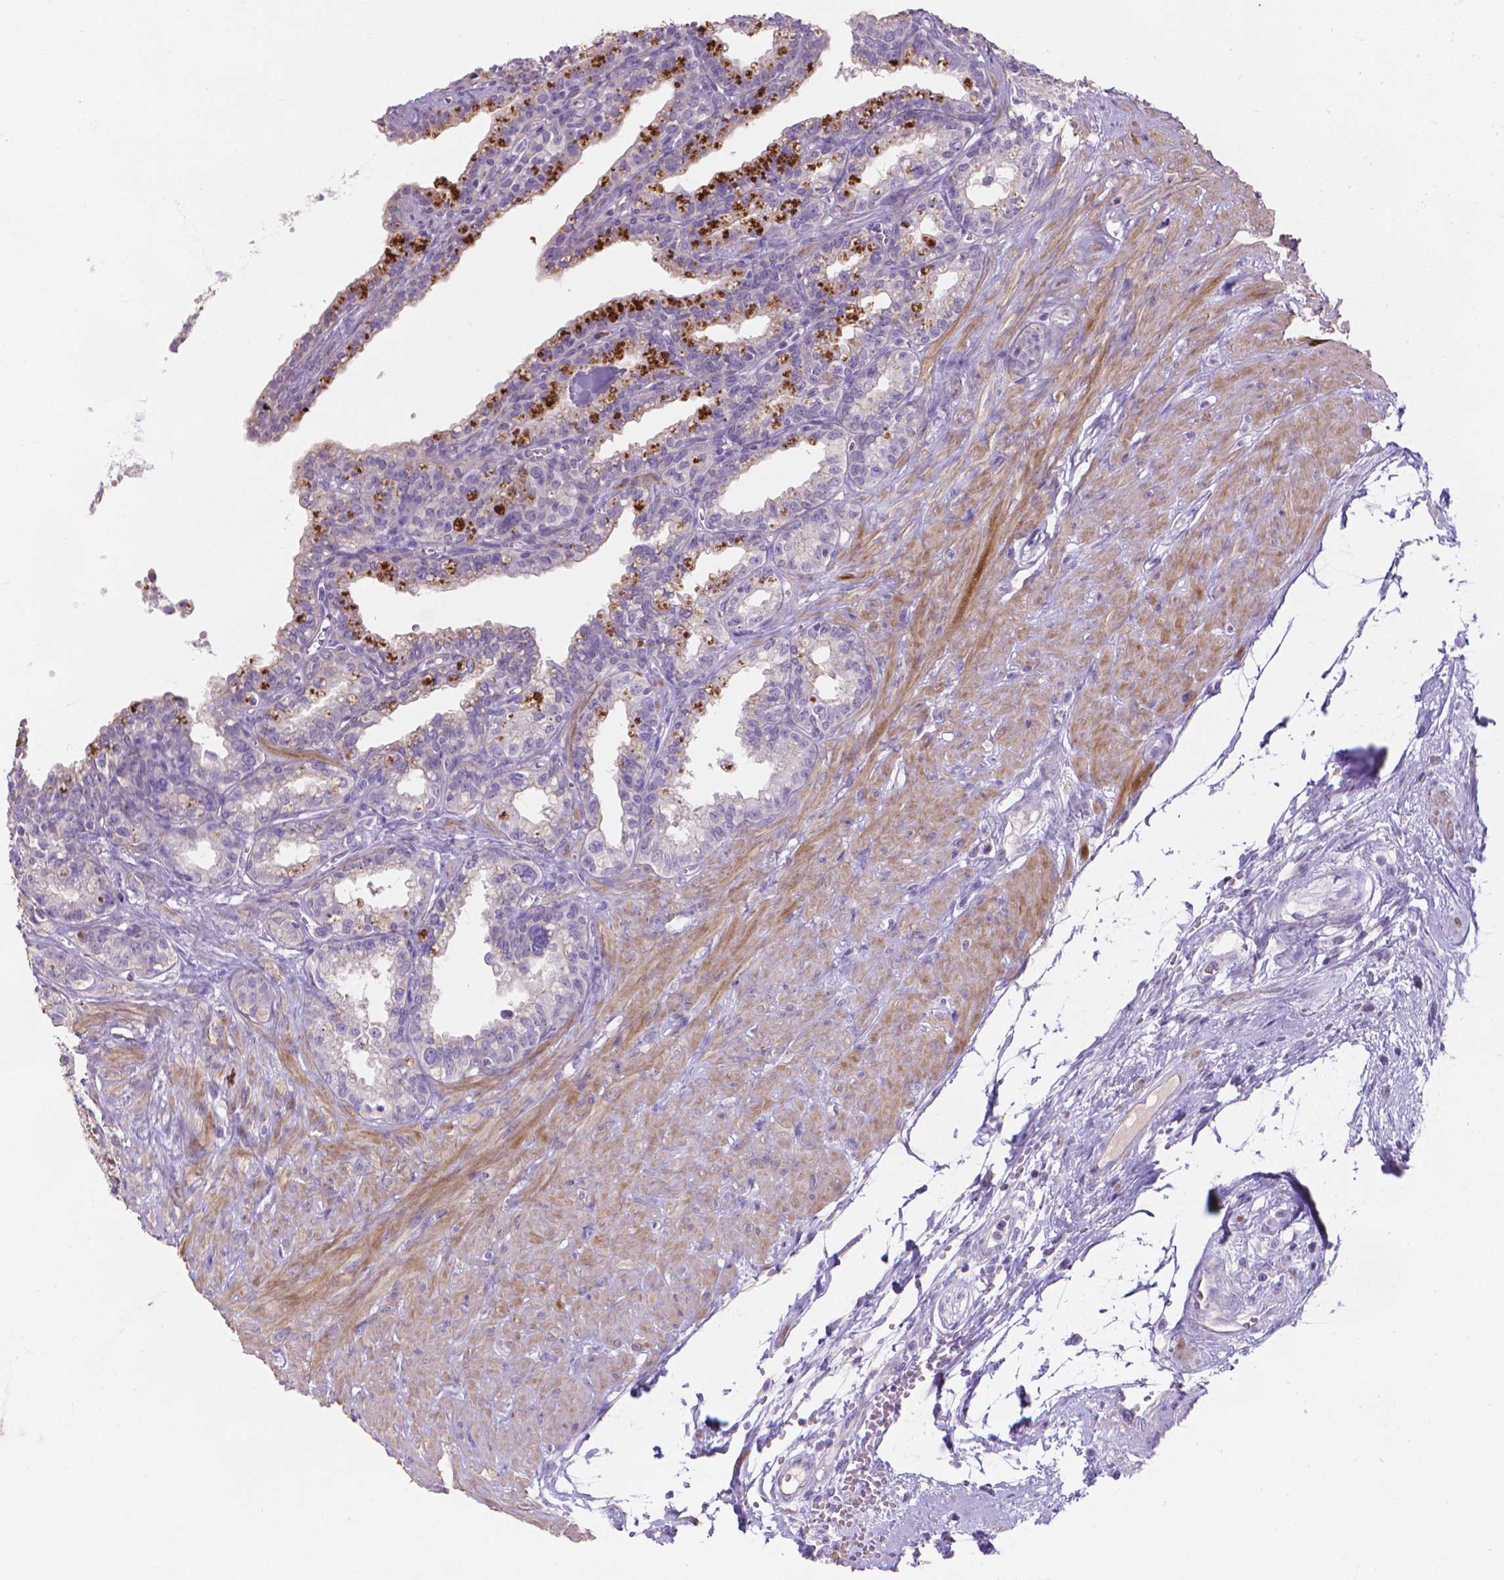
{"staining": {"intensity": "negative", "quantity": "none", "location": "none"}, "tissue": "seminal vesicle", "cell_type": "Glandular cells", "image_type": "normal", "snomed": [{"axis": "morphology", "description": "Normal tissue, NOS"}, {"axis": "morphology", "description": "Urothelial carcinoma, NOS"}, {"axis": "topography", "description": "Urinary bladder"}, {"axis": "topography", "description": "Seminal veicle"}], "caption": "A high-resolution image shows IHC staining of unremarkable seminal vesicle, which demonstrates no significant staining in glandular cells. Brightfield microscopy of IHC stained with DAB (brown) and hematoxylin (blue), captured at high magnification.", "gene": "MBLAC1", "patient": {"sex": "male", "age": 76}}